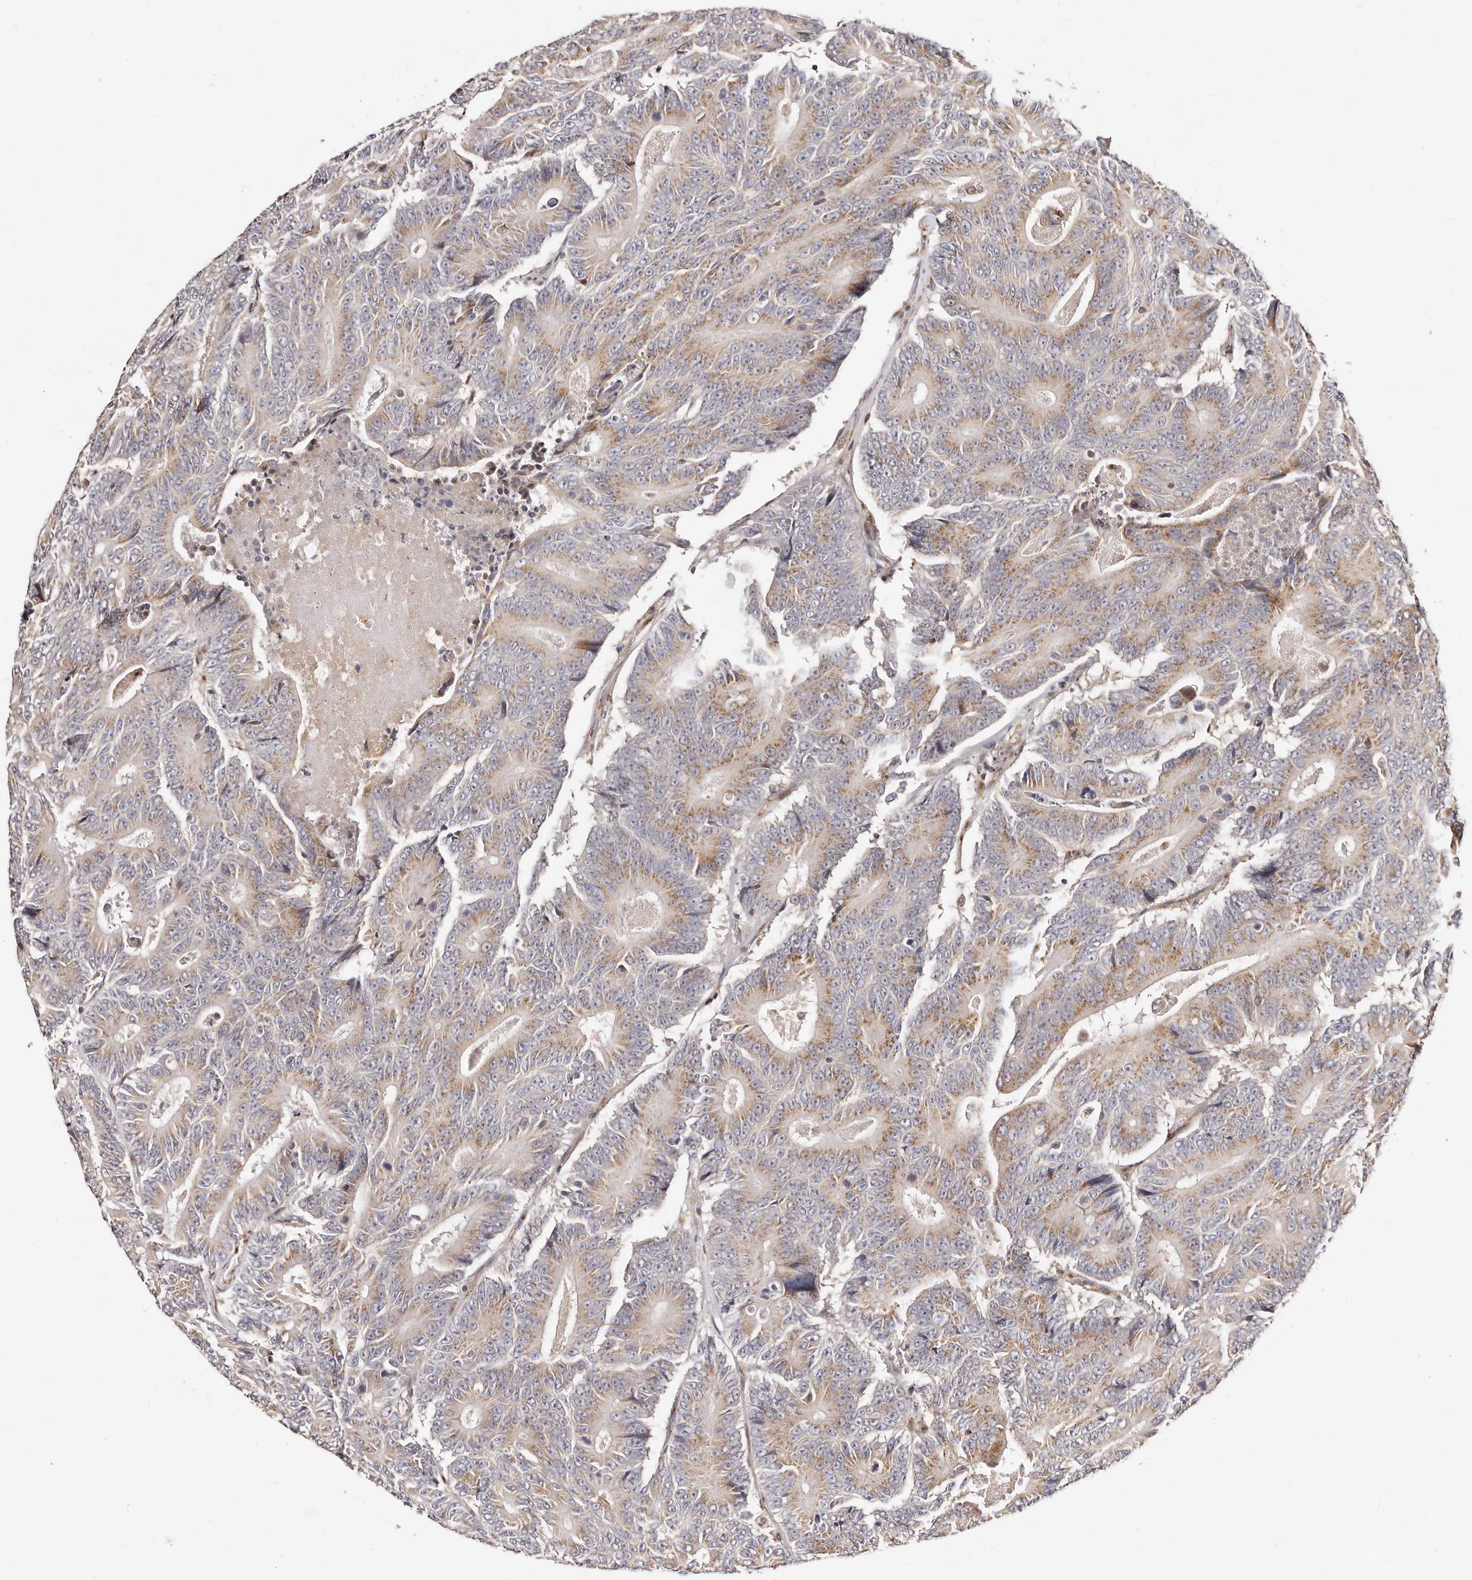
{"staining": {"intensity": "moderate", "quantity": "25%-75%", "location": "cytoplasmic/membranous"}, "tissue": "colorectal cancer", "cell_type": "Tumor cells", "image_type": "cancer", "snomed": [{"axis": "morphology", "description": "Adenocarcinoma, NOS"}, {"axis": "topography", "description": "Colon"}], "caption": "Protein analysis of adenocarcinoma (colorectal) tissue displays moderate cytoplasmic/membranous staining in about 25%-75% of tumor cells.", "gene": "MAPK6", "patient": {"sex": "male", "age": 83}}